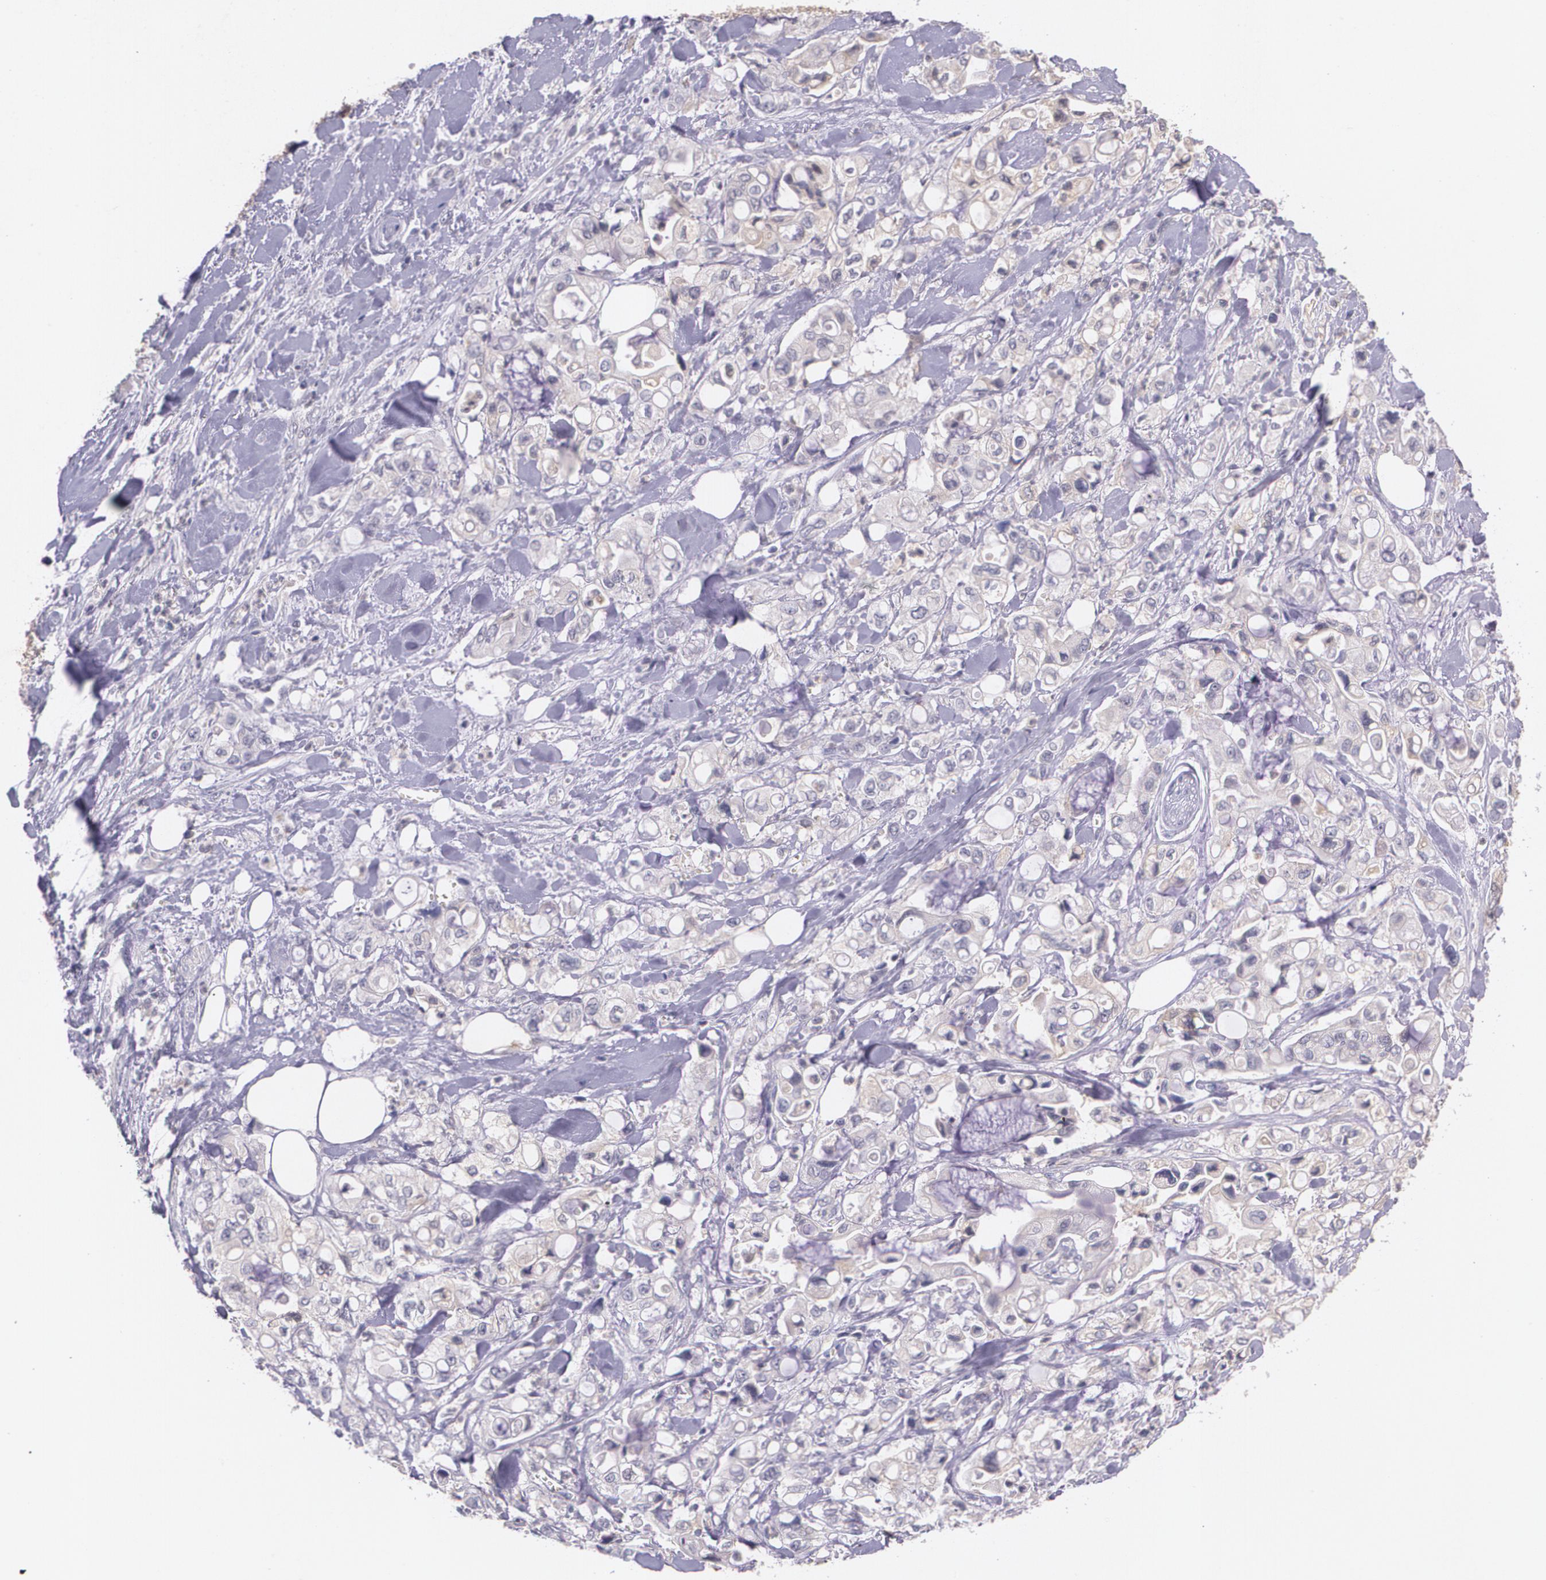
{"staining": {"intensity": "negative", "quantity": "none", "location": "none"}, "tissue": "pancreatic cancer", "cell_type": "Tumor cells", "image_type": "cancer", "snomed": [{"axis": "morphology", "description": "Adenocarcinoma, NOS"}, {"axis": "topography", "description": "Pancreas"}], "caption": "A photomicrograph of pancreatic cancer (adenocarcinoma) stained for a protein reveals no brown staining in tumor cells.", "gene": "TM4SF1", "patient": {"sex": "male", "age": 70}}